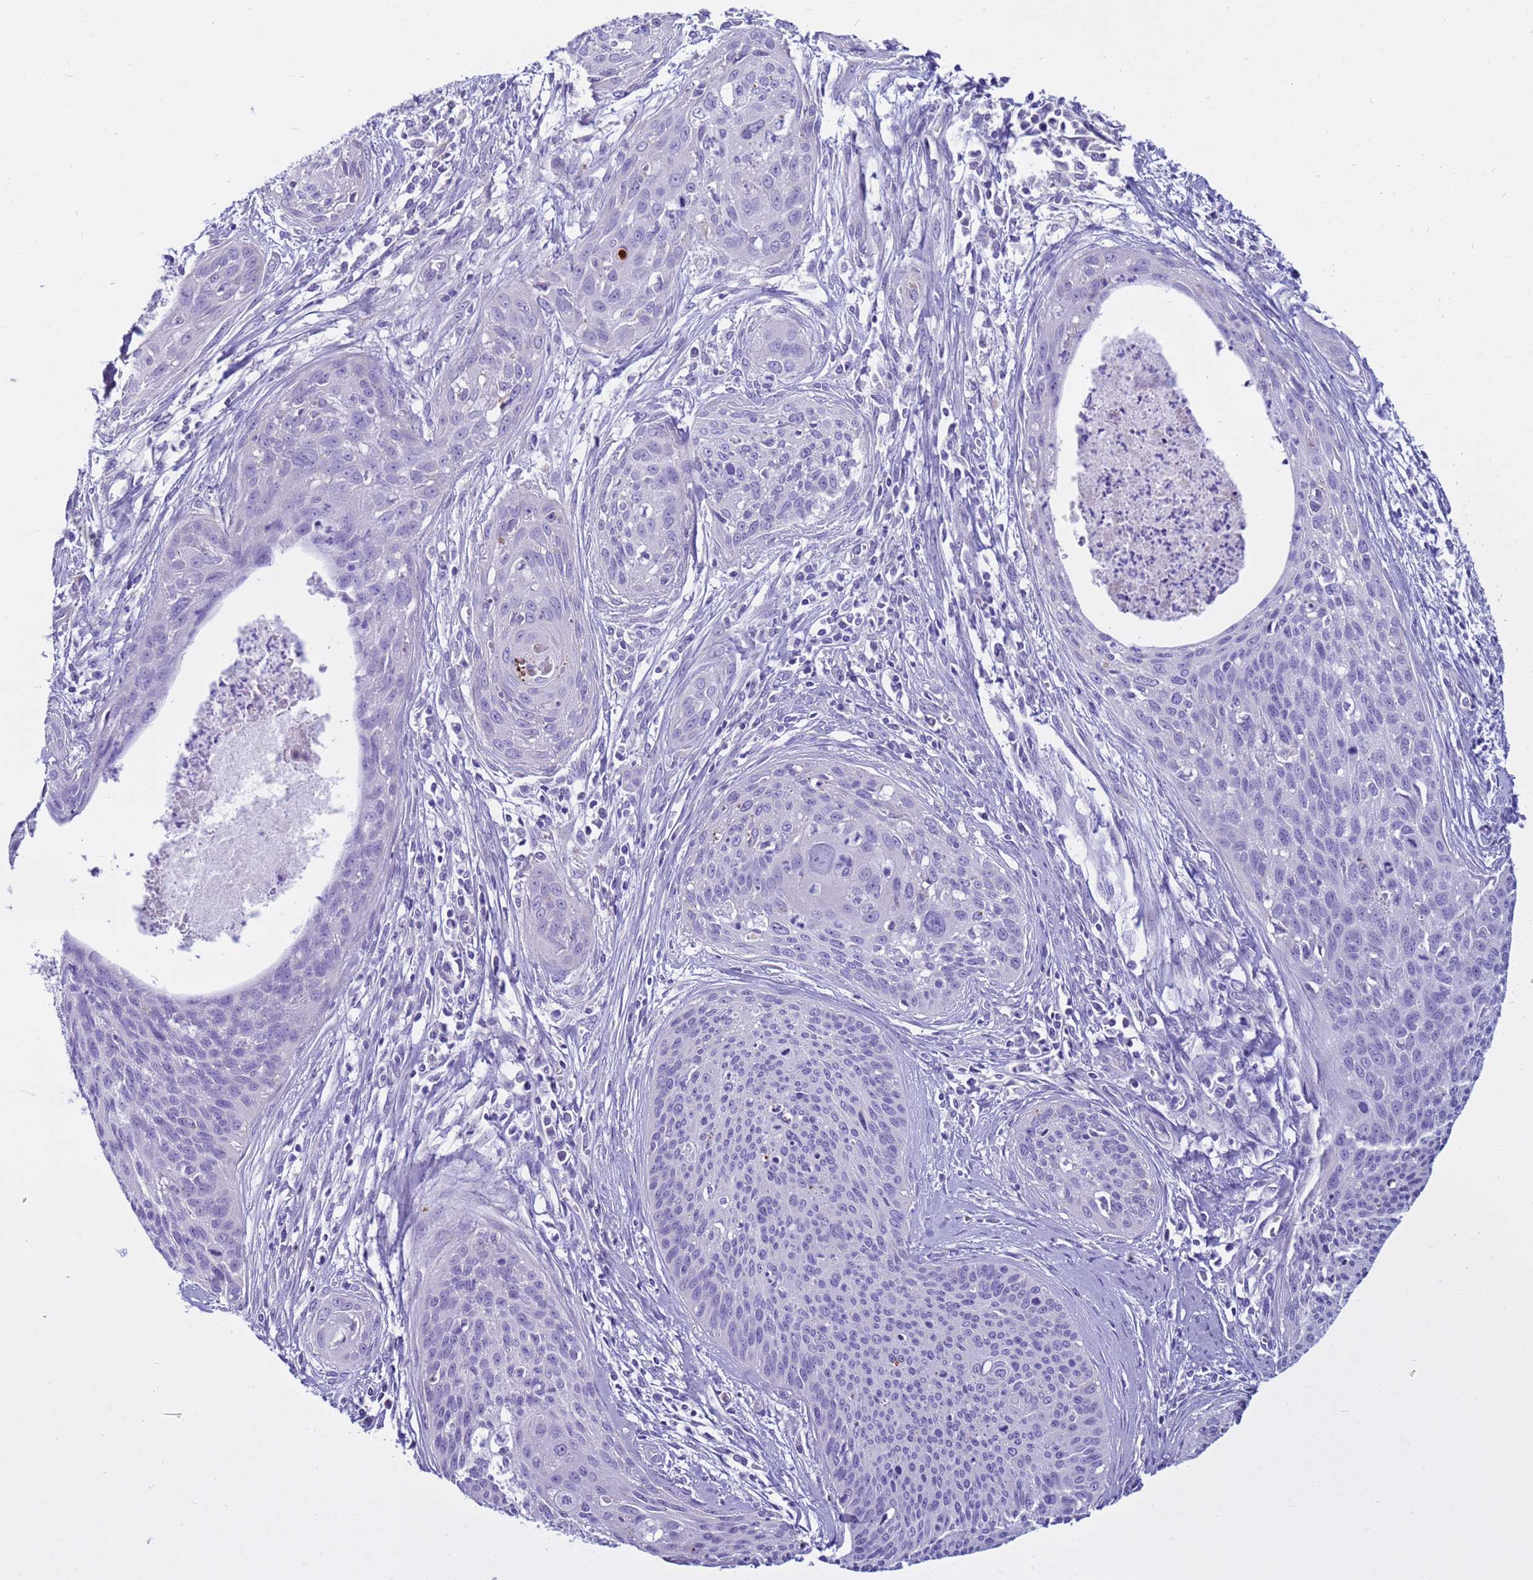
{"staining": {"intensity": "negative", "quantity": "none", "location": "none"}, "tissue": "cervical cancer", "cell_type": "Tumor cells", "image_type": "cancer", "snomed": [{"axis": "morphology", "description": "Squamous cell carcinoma, NOS"}, {"axis": "topography", "description": "Cervix"}], "caption": "The histopathology image exhibits no significant positivity in tumor cells of cervical cancer (squamous cell carcinoma).", "gene": "CST4", "patient": {"sex": "female", "age": 55}}